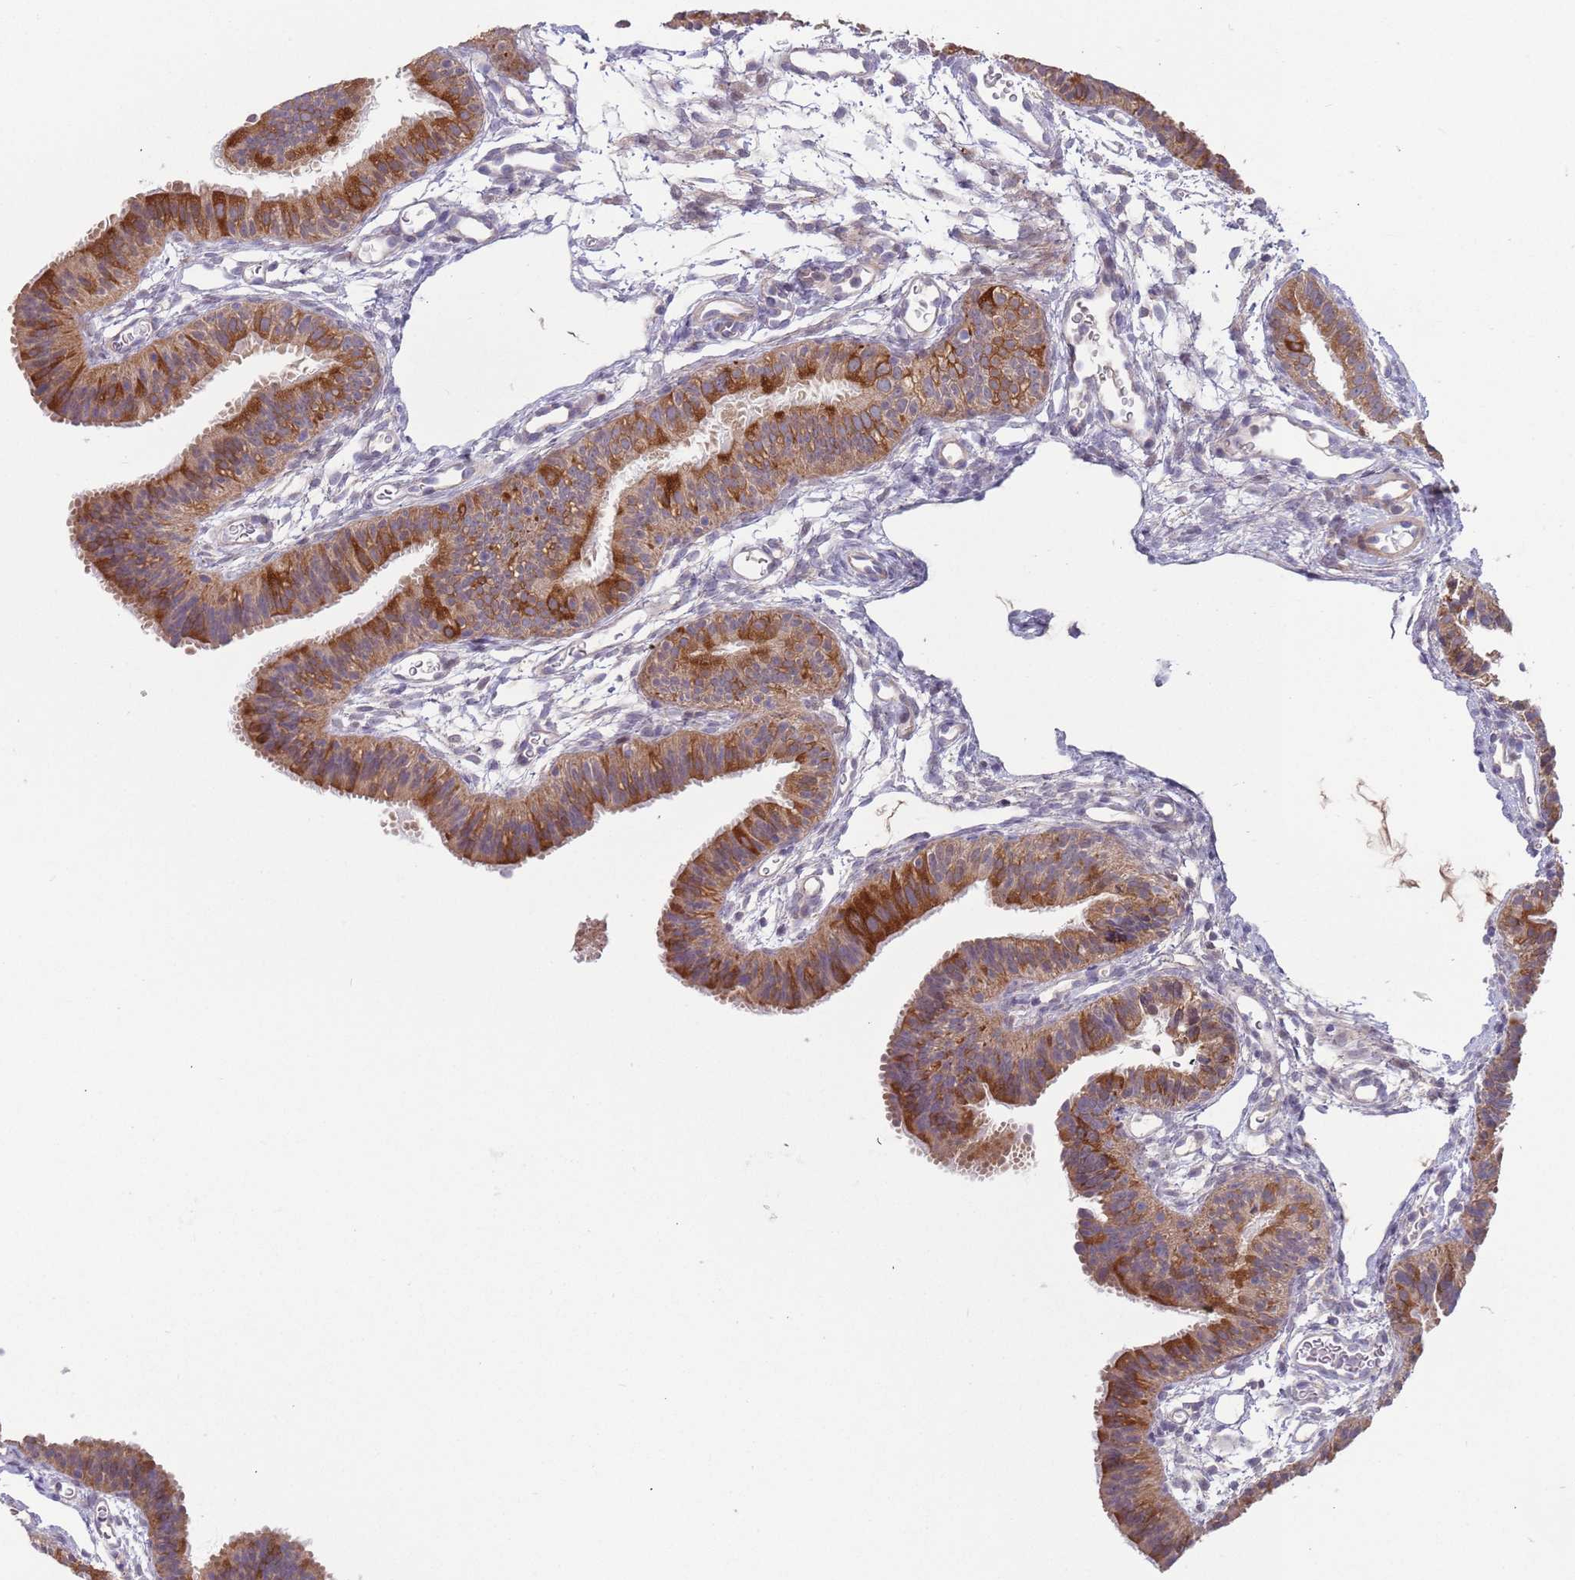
{"staining": {"intensity": "strong", "quantity": "<25%", "location": "cytoplasmic/membranous"}, "tissue": "fallopian tube", "cell_type": "Glandular cells", "image_type": "normal", "snomed": [{"axis": "morphology", "description": "Normal tissue, NOS"}, {"axis": "topography", "description": "Fallopian tube"}], "caption": "A brown stain labels strong cytoplasmic/membranous staining of a protein in glandular cells of unremarkable fallopian tube.", "gene": "ABCC10", "patient": {"sex": "female", "age": 35}}